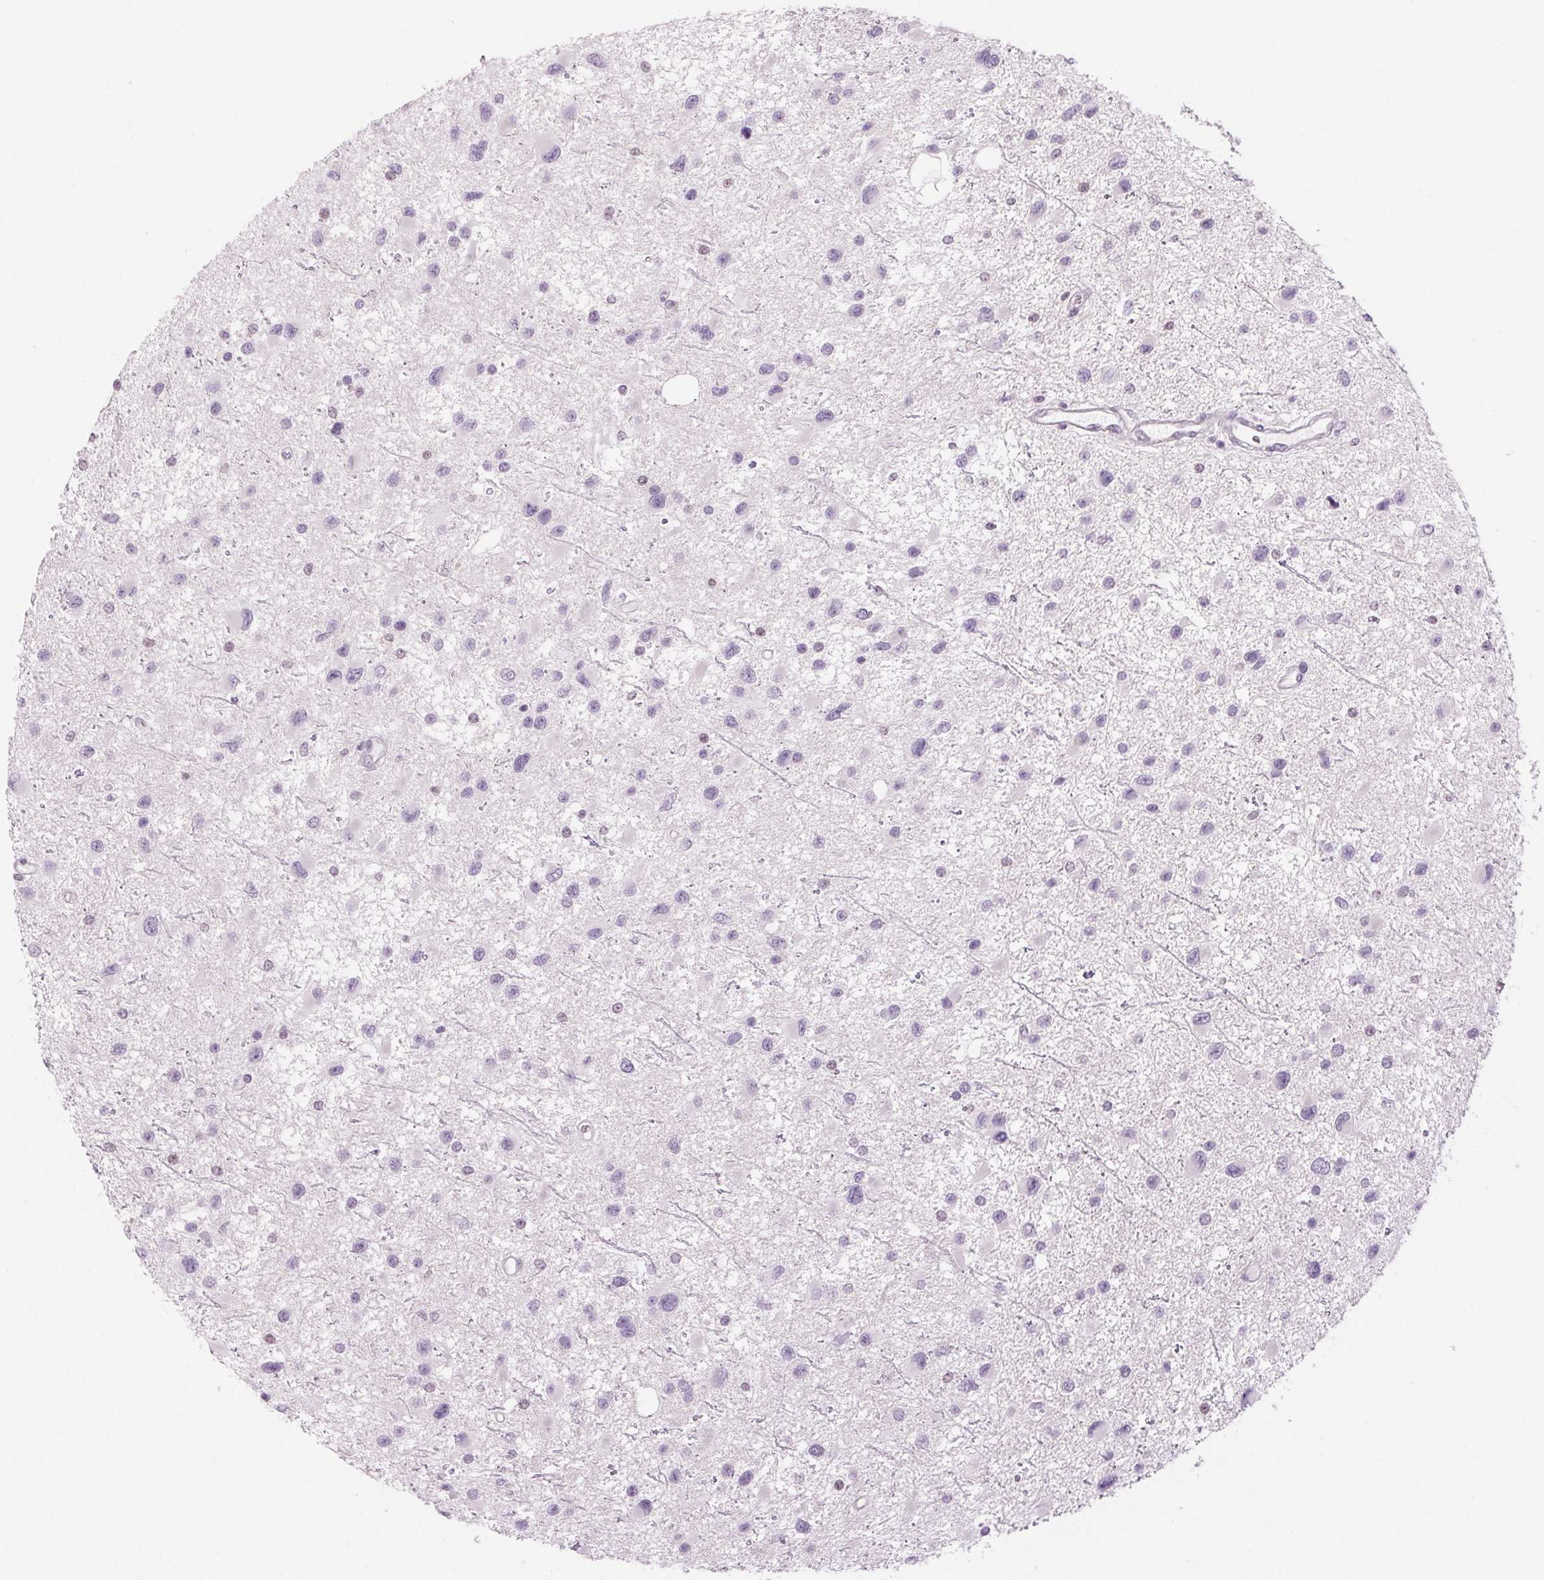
{"staining": {"intensity": "negative", "quantity": "none", "location": "none"}, "tissue": "glioma", "cell_type": "Tumor cells", "image_type": "cancer", "snomed": [{"axis": "morphology", "description": "Glioma, malignant, Low grade"}, {"axis": "topography", "description": "Brain"}], "caption": "Immunohistochemistry (IHC) photomicrograph of neoplastic tissue: malignant glioma (low-grade) stained with DAB (3,3'-diaminobenzidine) exhibits no significant protein expression in tumor cells.", "gene": "SLC6A19", "patient": {"sex": "female", "age": 32}}